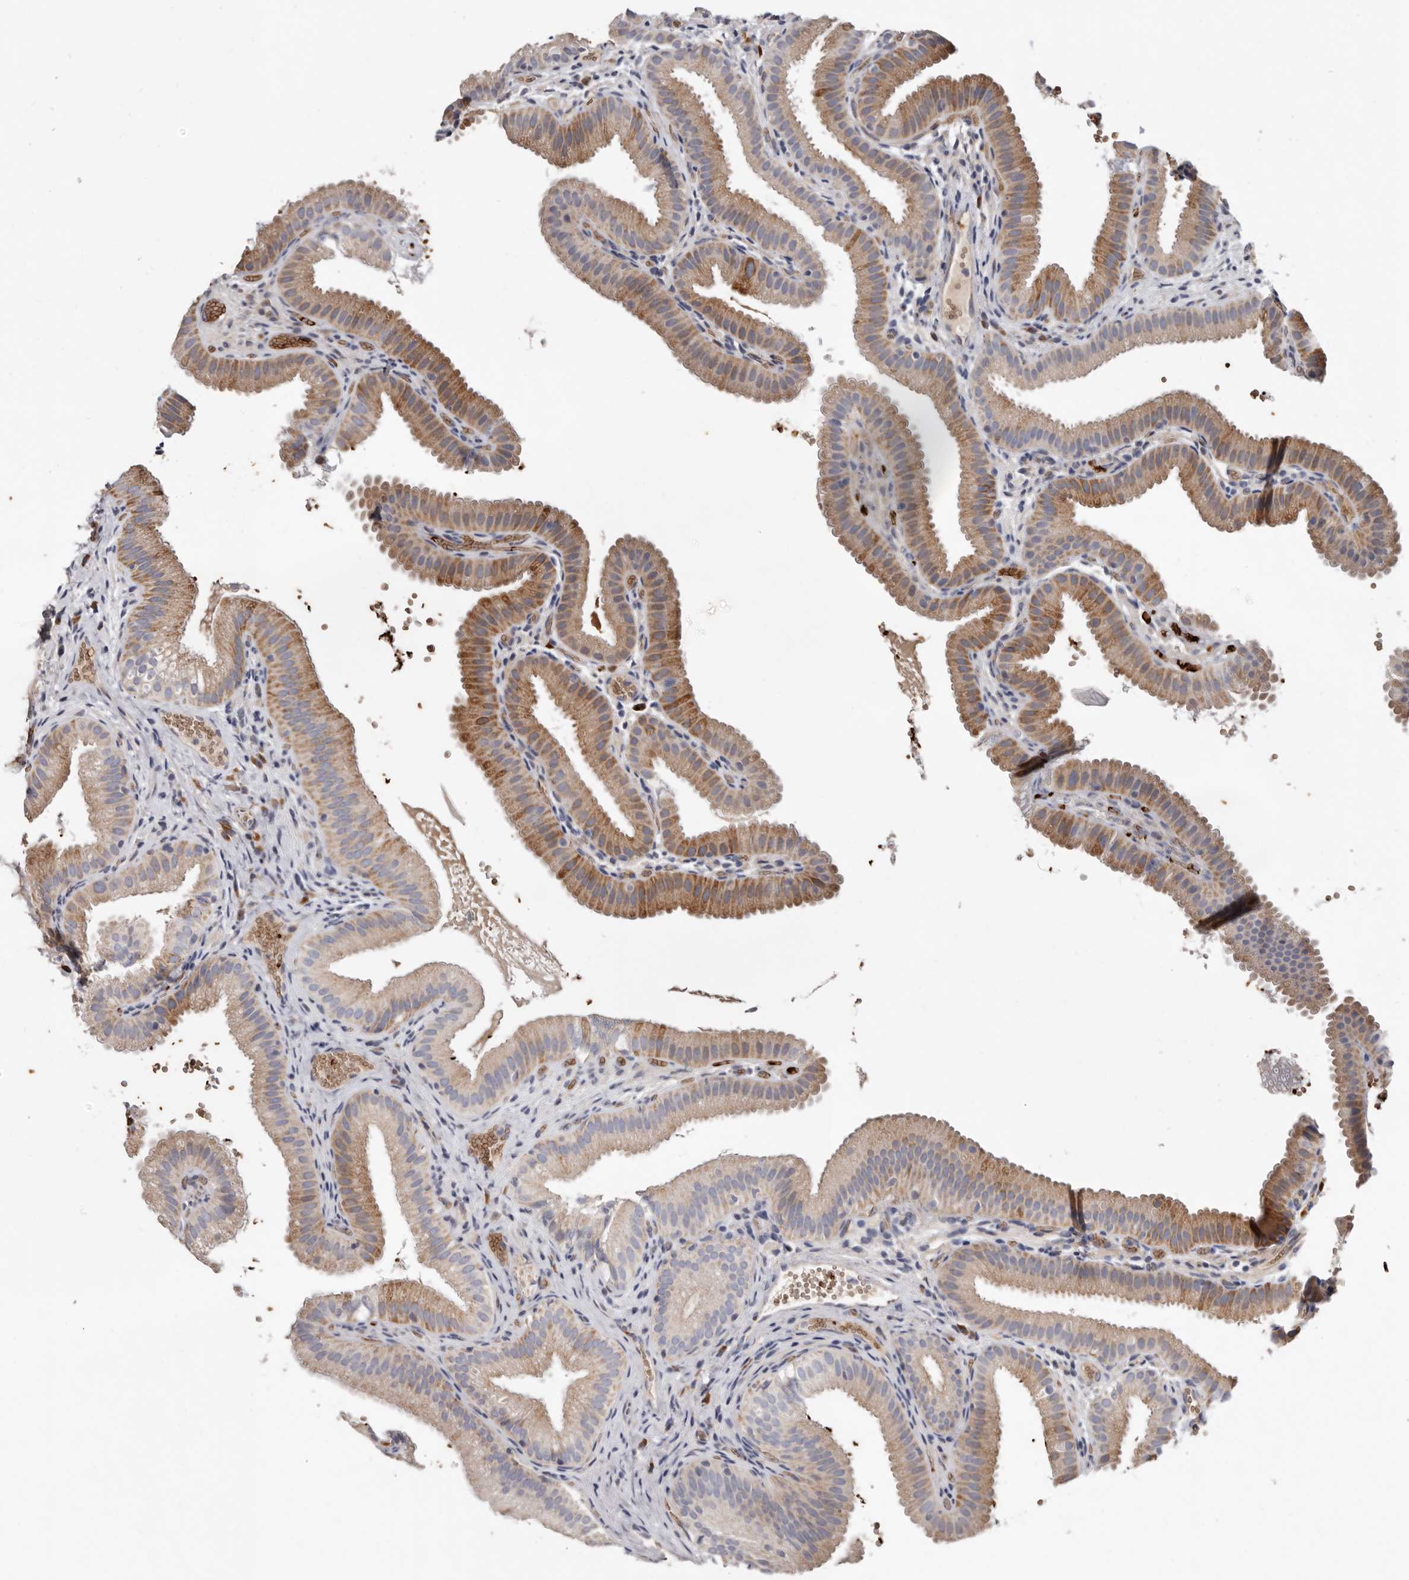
{"staining": {"intensity": "moderate", "quantity": ">75%", "location": "cytoplasmic/membranous"}, "tissue": "gallbladder", "cell_type": "Glandular cells", "image_type": "normal", "snomed": [{"axis": "morphology", "description": "Normal tissue, NOS"}, {"axis": "topography", "description": "Gallbladder"}], "caption": "This is an image of IHC staining of normal gallbladder, which shows moderate expression in the cytoplasmic/membranous of glandular cells.", "gene": "SPTA1", "patient": {"sex": "female", "age": 30}}